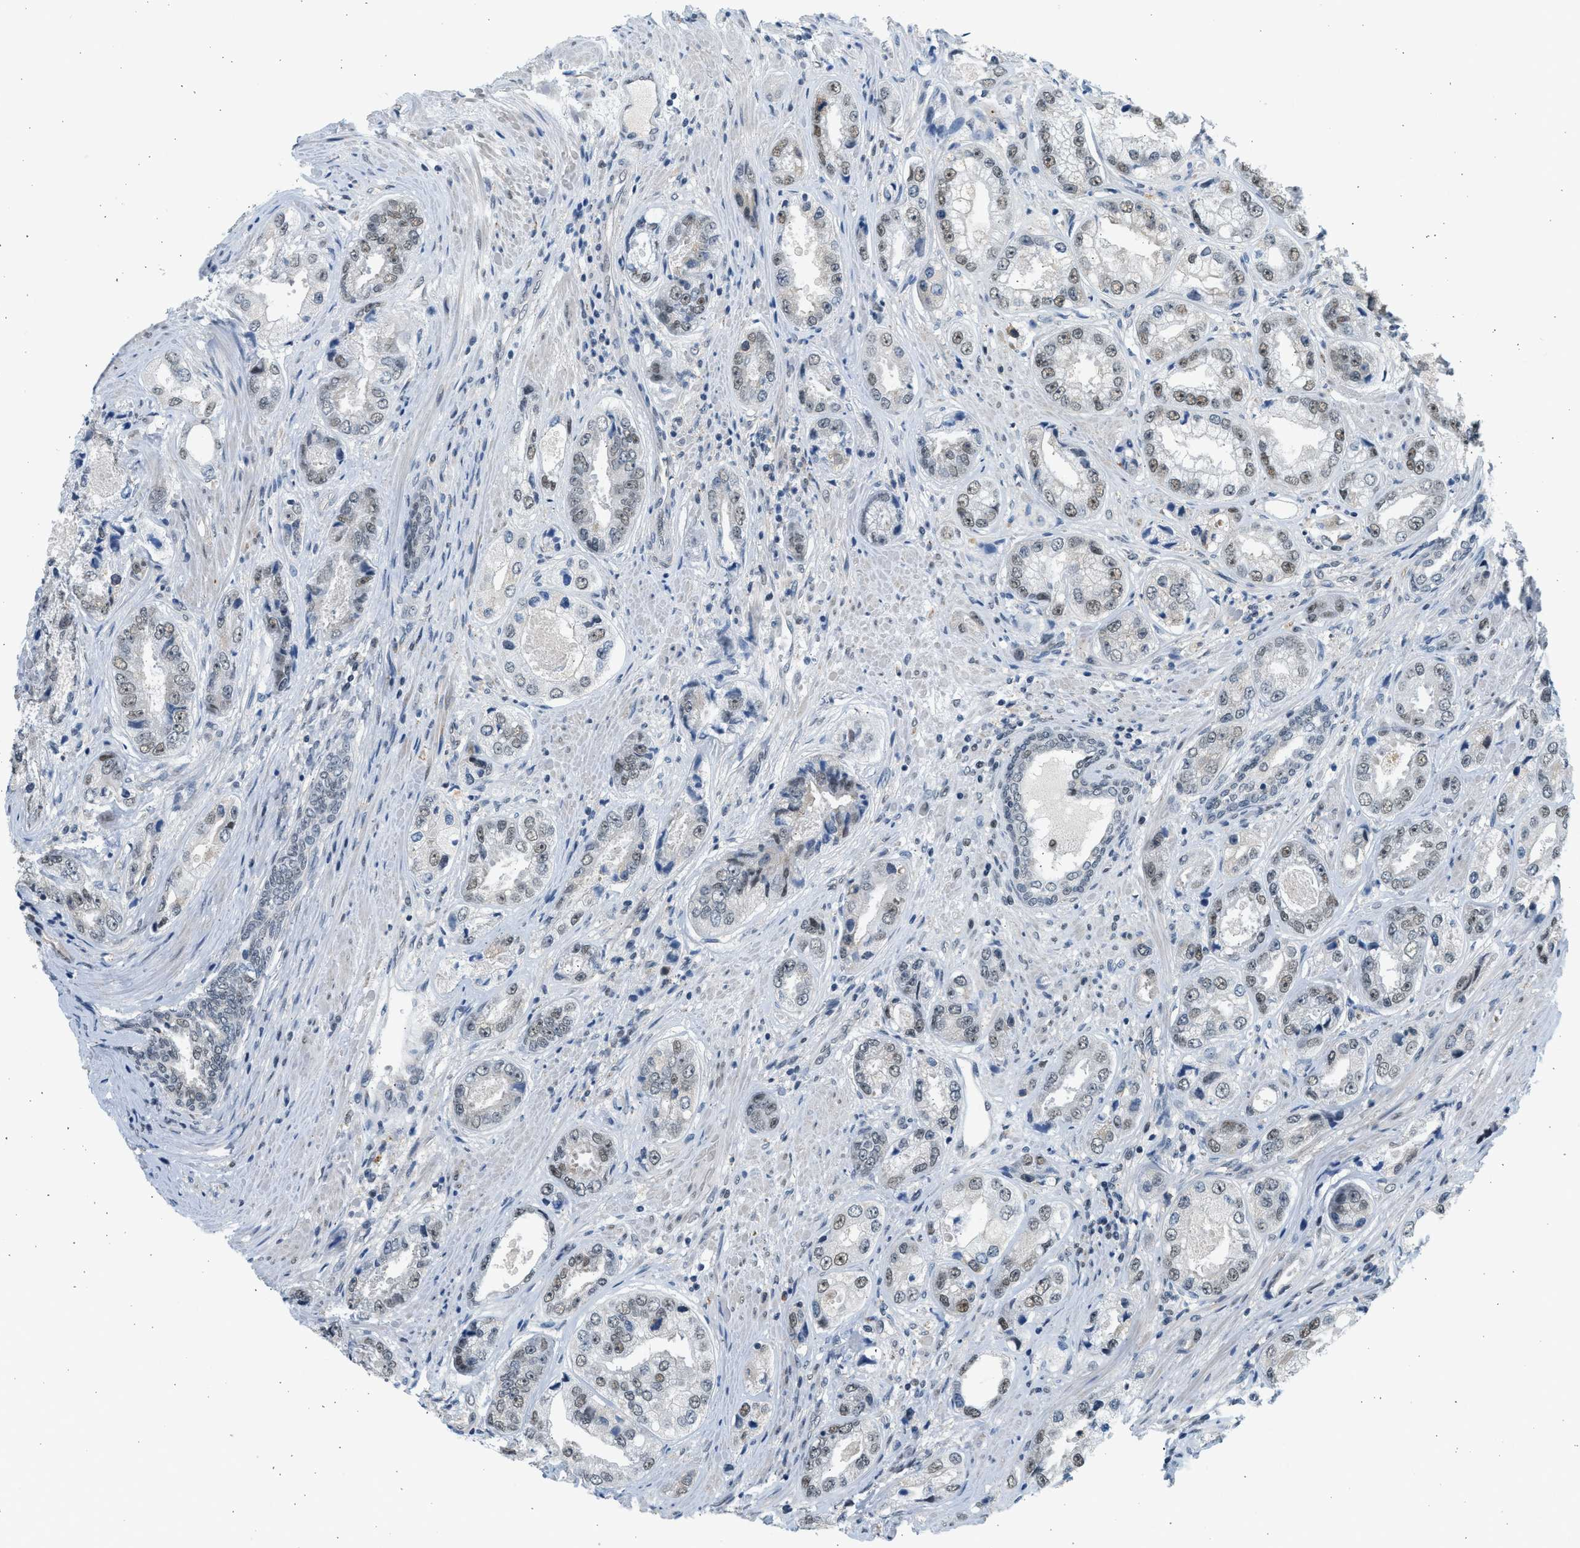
{"staining": {"intensity": "weak", "quantity": "25%-75%", "location": "nuclear"}, "tissue": "prostate cancer", "cell_type": "Tumor cells", "image_type": "cancer", "snomed": [{"axis": "morphology", "description": "Adenocarcinoma, High grade"}, {"axis": "topography", "description": "Prostate"}], "caption": "Weak nuclear expression for a protein is seen in approximately 25%-75% of tumor cells of prostate cancer using immunohistochemistry.", "gene": "HIPK1", "patient": {"sex": "male", "age": 61}}